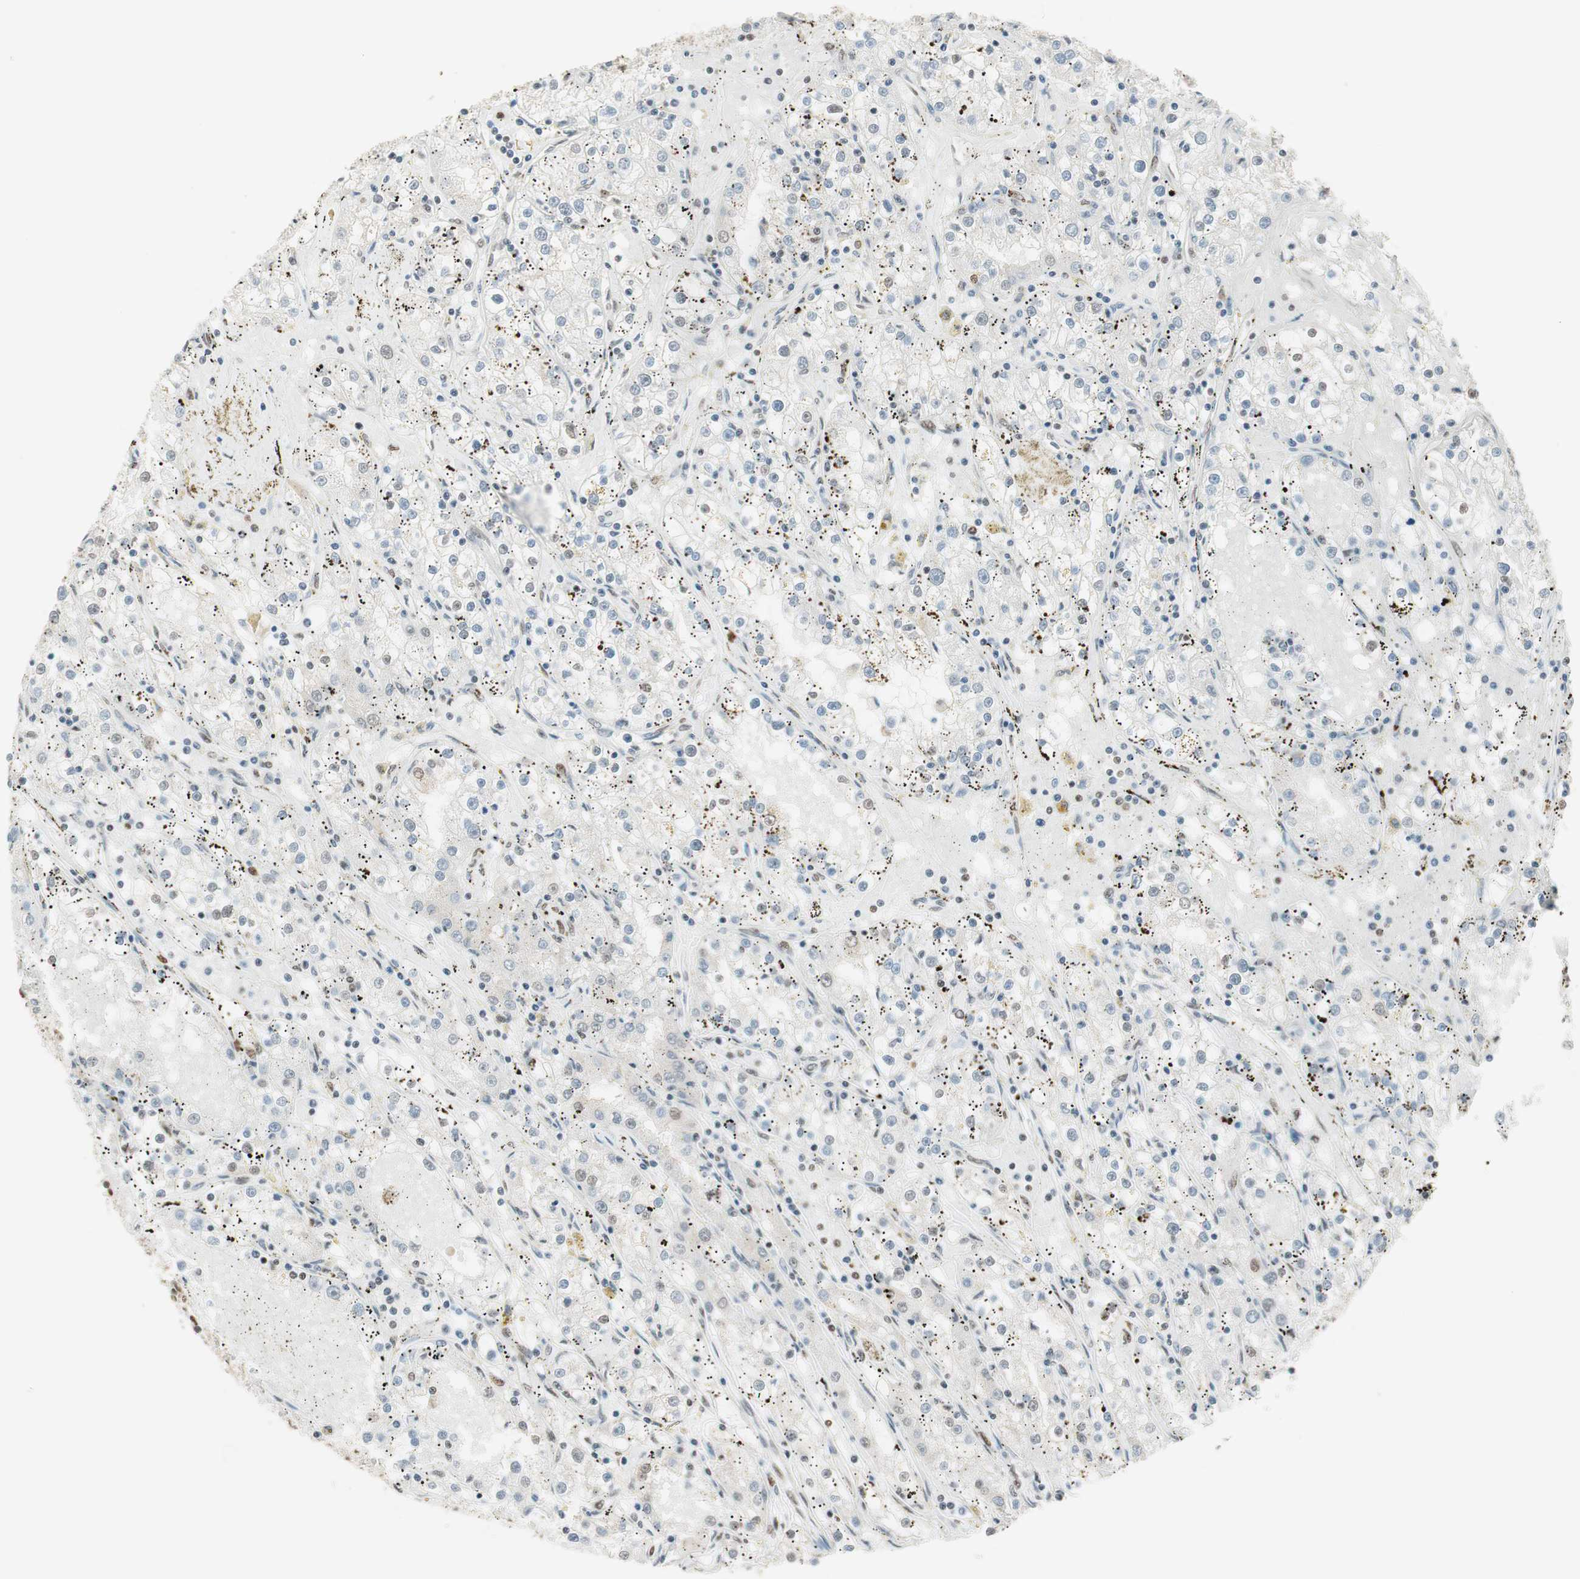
{"staining": {"intensity": "weak", "quantity": "<25%", "location": "nuclear"}, "tissue": "renal cancer", "cell_type": "Tumor cells", "image_type": "cancer", "snomed": [{"axis": "morphology", "description": "Adenocarcinoma, NOS"}, {"axis": "topography", "description": "Kidney"}], "caption": "Immunohistochemical staining of renal cancer exhibits no significant expression in tumor cells.", "gene": "SMARCE1", "patient": {"sex": "male", "age": 56}}